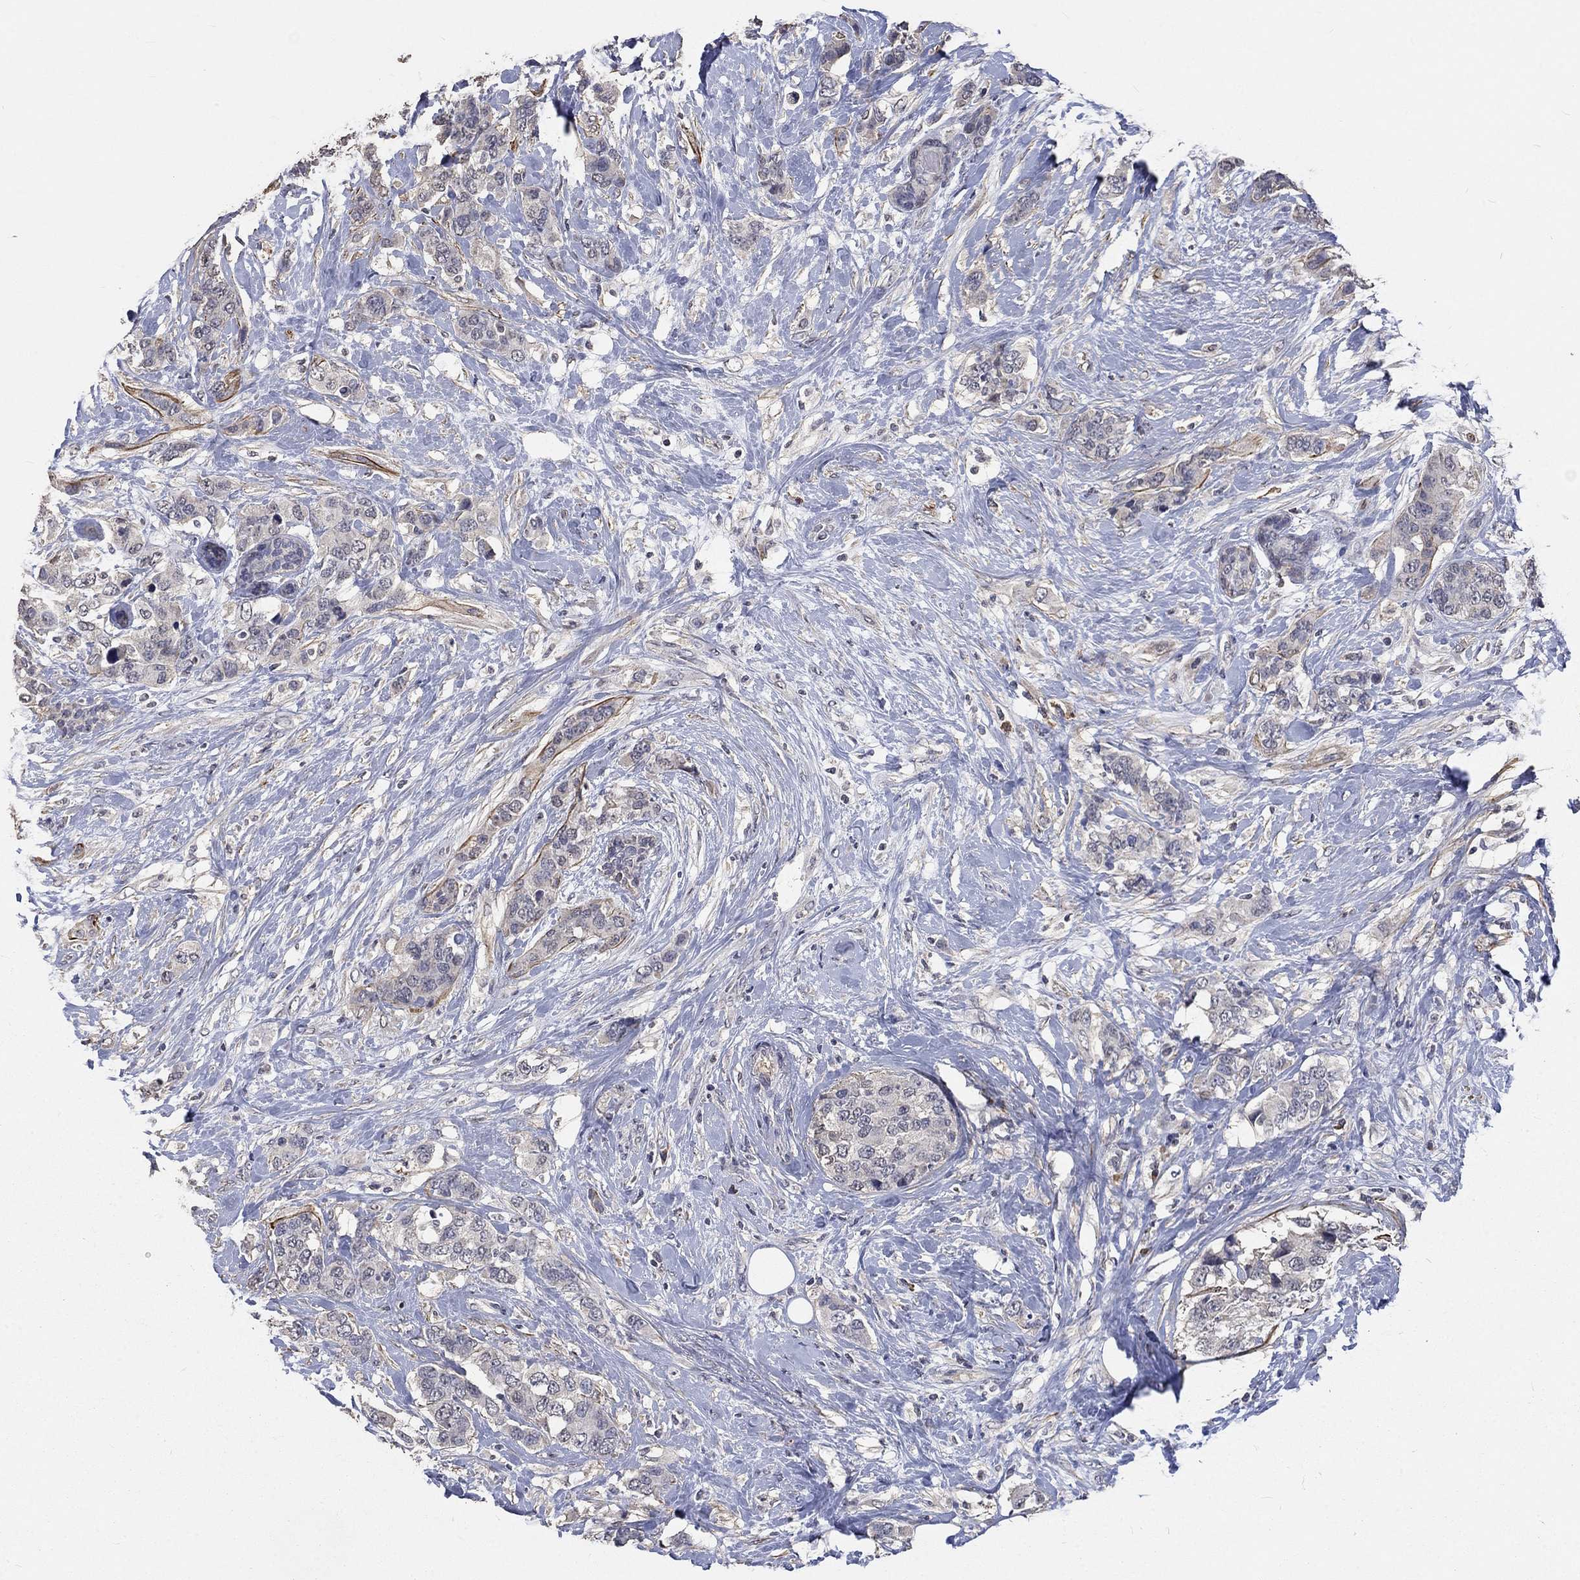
{"staining": {"intensity": "negative", "quantity": "none", "location": "none"}, "tissue": "breast cancer", "cell_type": "Tumor cells", "image_type": "cancer", "snomed": [{"axis": "morphology", "description": "Lobular carcinoma"}, {"axis": "topography", "description": "Breast"}], "caption": "Image shows no significant protein expression in tumor cells of breast cancer.", "gene": "ZBTB18", "patient": {"sex": "female", "age": 59}}